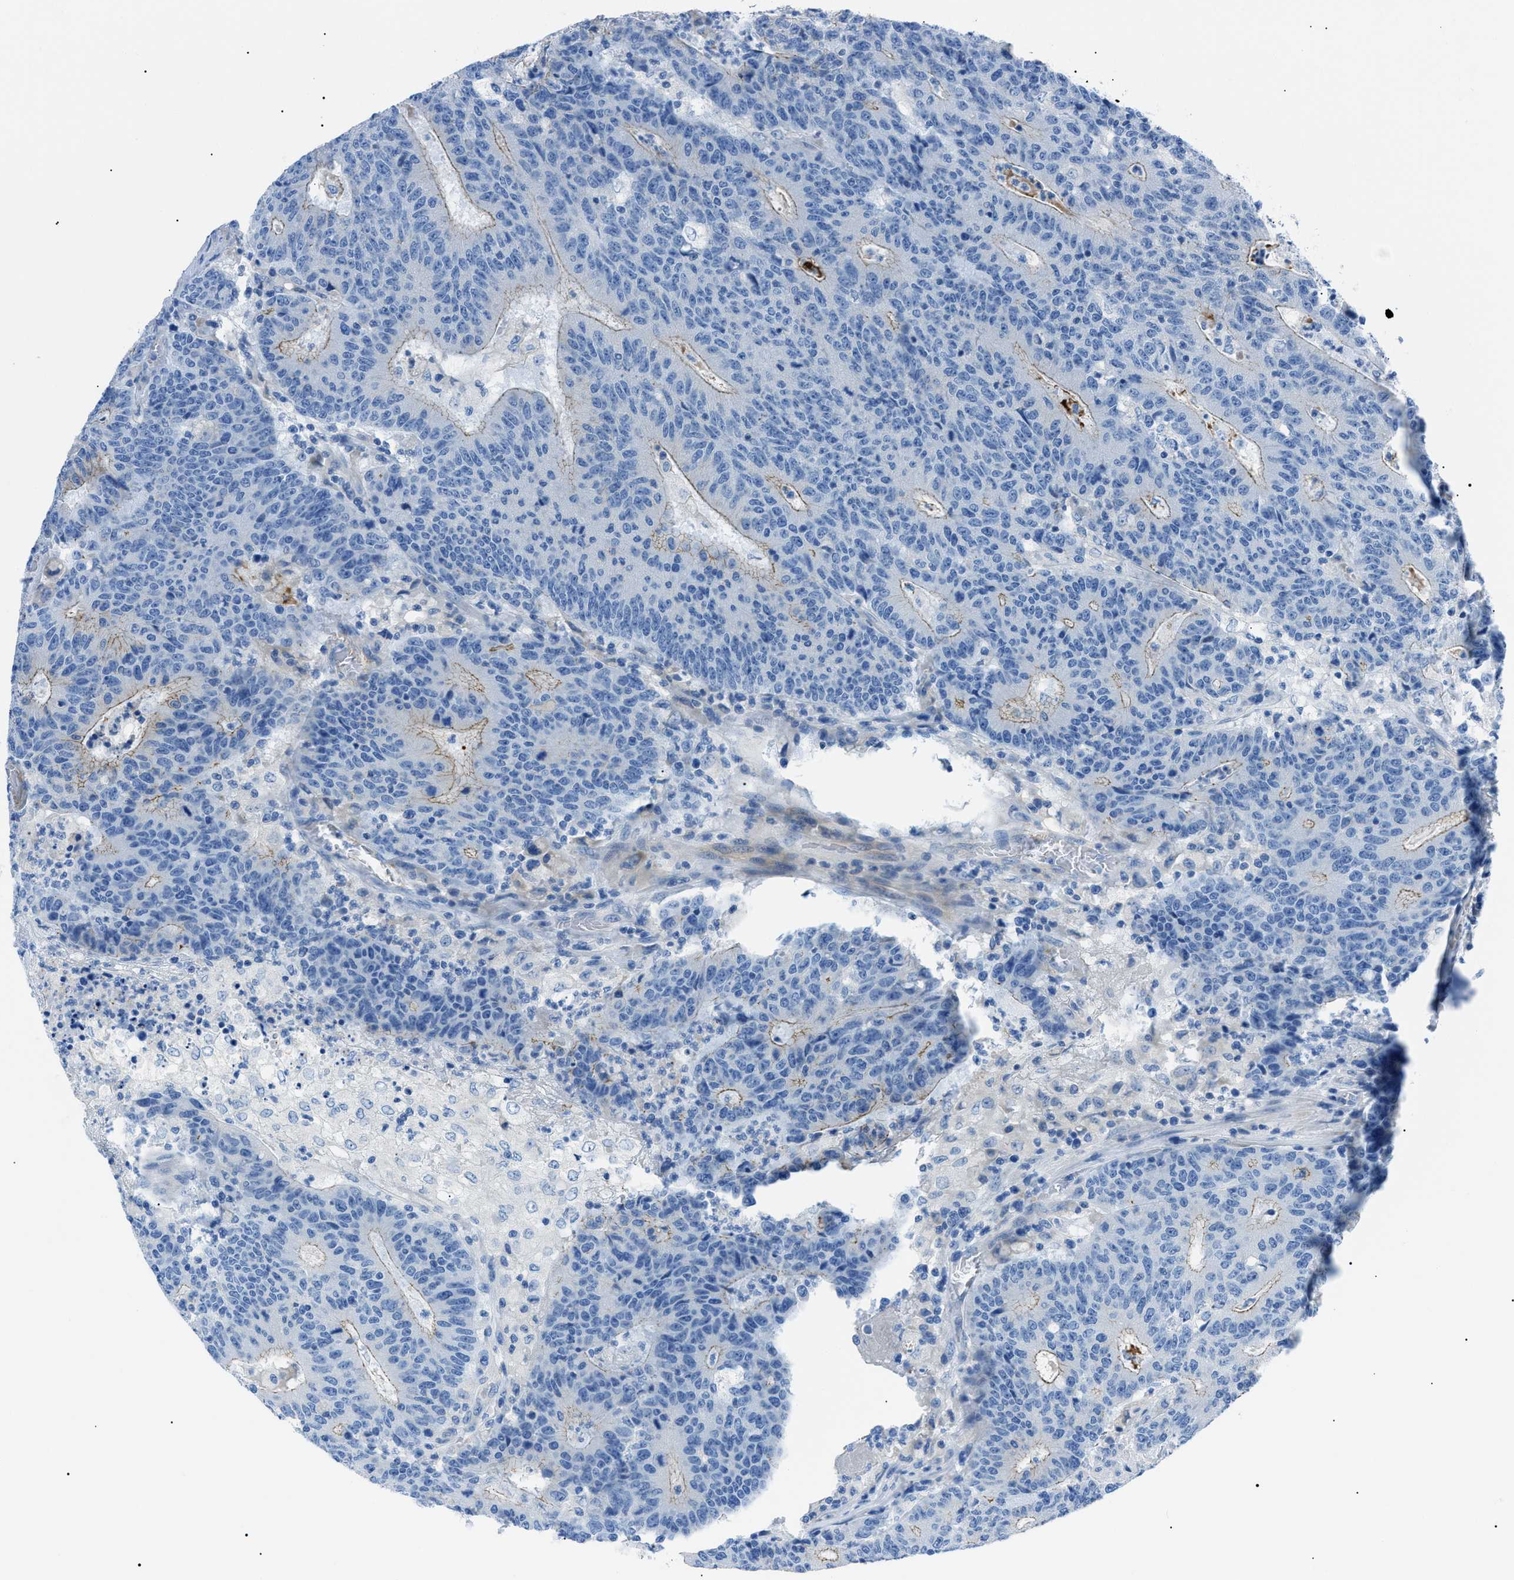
{"staining": {"intensity": "negative", "quantity": "none", "location": "none"}, "tissue": "colorectal cancer", "cell_type": "Tumor cells", "image_type": "cancer", "snomed": [{"axis": "morphology", "description": "Normal tissue, NOS"}, {"axis": "morphology", "description": "Adenocarcinoma, NOS"}, {"axis": "topography", "description": "Colon"}], "caption": "Tumor cells show no significant protein positivity in adenocarcinoma (colorectal). The staining was performed using DAB (3,3'-diaminobenzidine) to visualize the protein expression in brown, while the nuclei were stained in blue with hematoxylin (Magnification: 20x).", "gene": "ZDHHC24", "patient": {"sex": "female", "age": 75}}